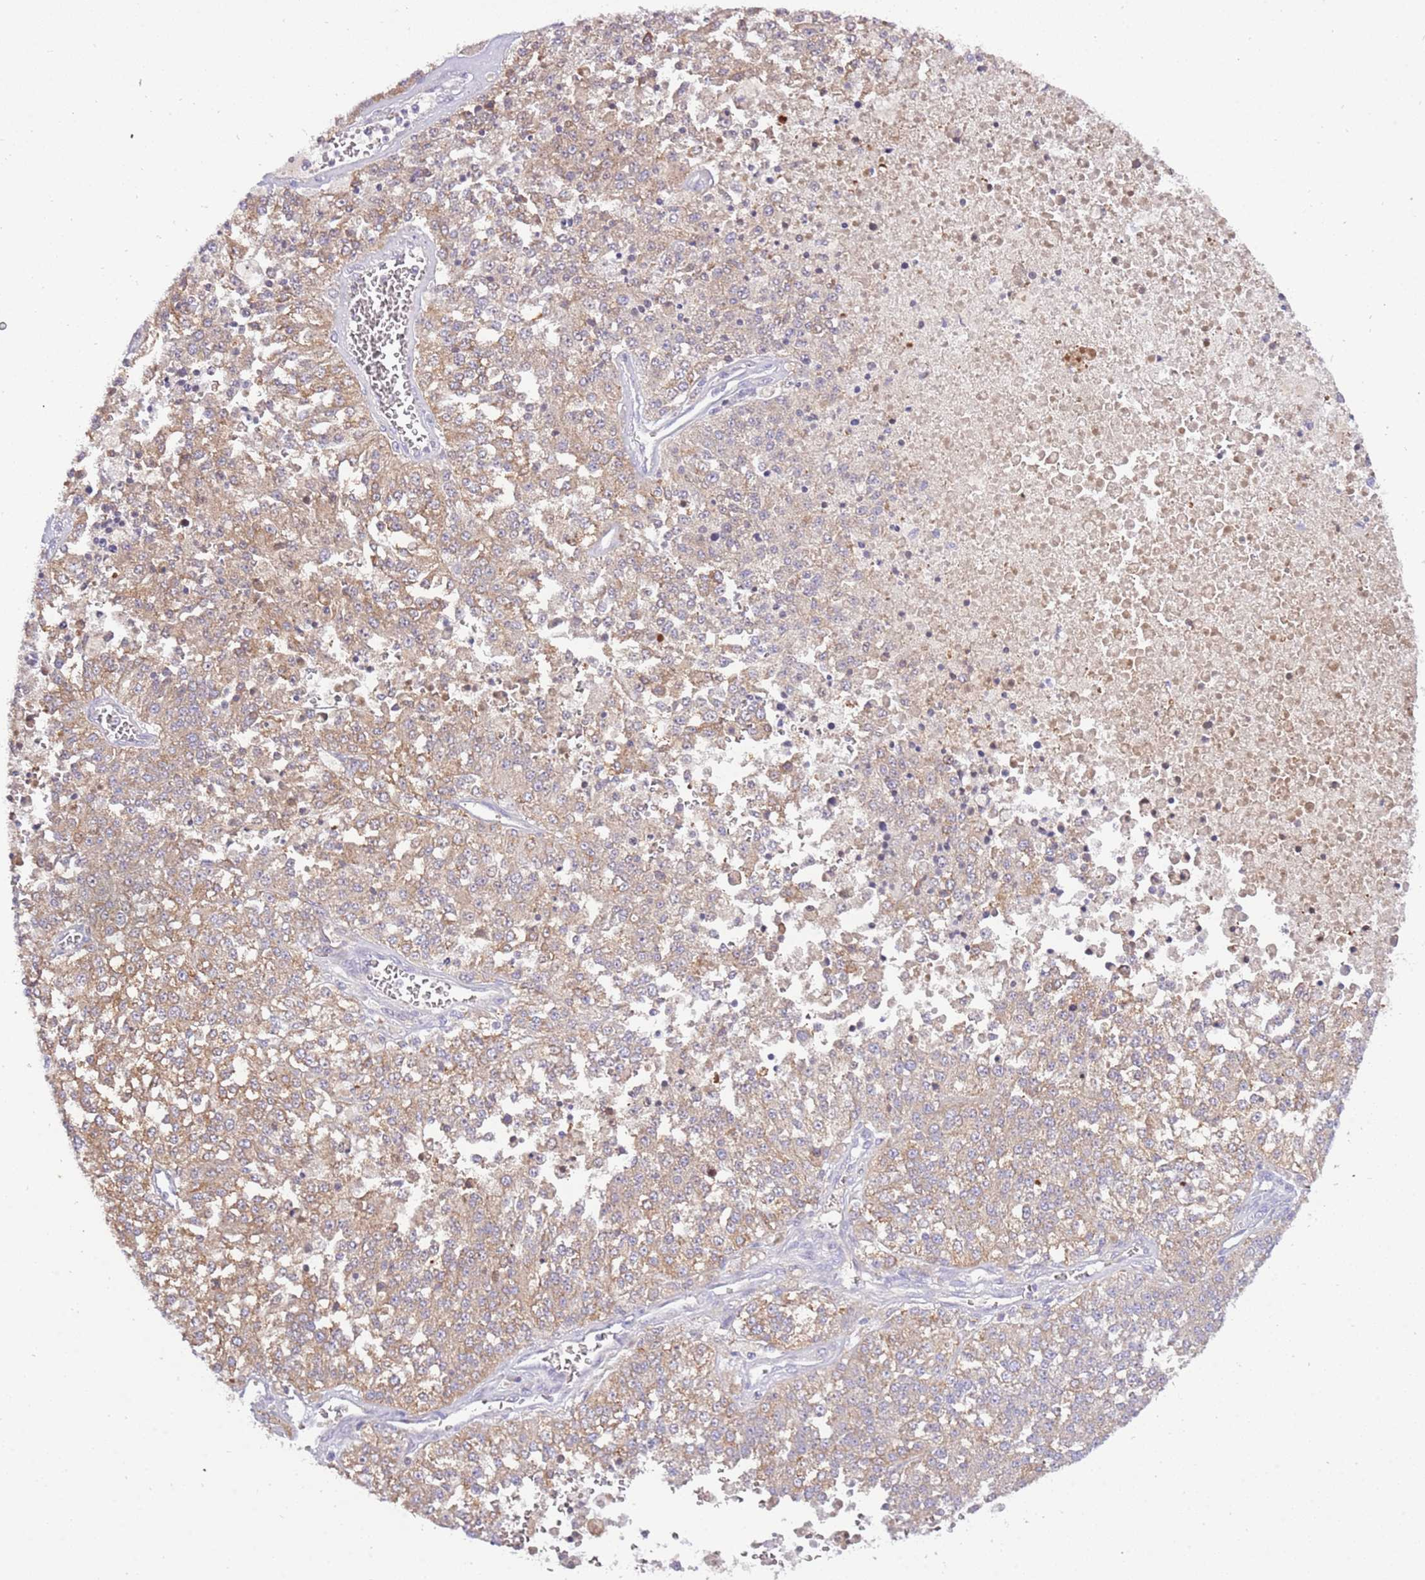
{"staining": {"intensity": "moderate", "quantity": ">75%", "location": "cytoplasmic/membranous"}, "tissue": "melanoma", "cell_type": "Tumor cells", "image_type": "cancer", "snomed": [{"axis": "morphology", "description": "Malignant melanoma, NOS"}, {"axis": "topography", "description": "Skin"}], "caption": "Tumor cells display medium levels of moderate cytoplasmic/membranous positivity in approximately >75% of cells in melanoma. (DAB IHC, brown staining for protein, blue staining for nuclei).", "gene": "STIP1", "patient": {"sex": "female", "age": 64}}